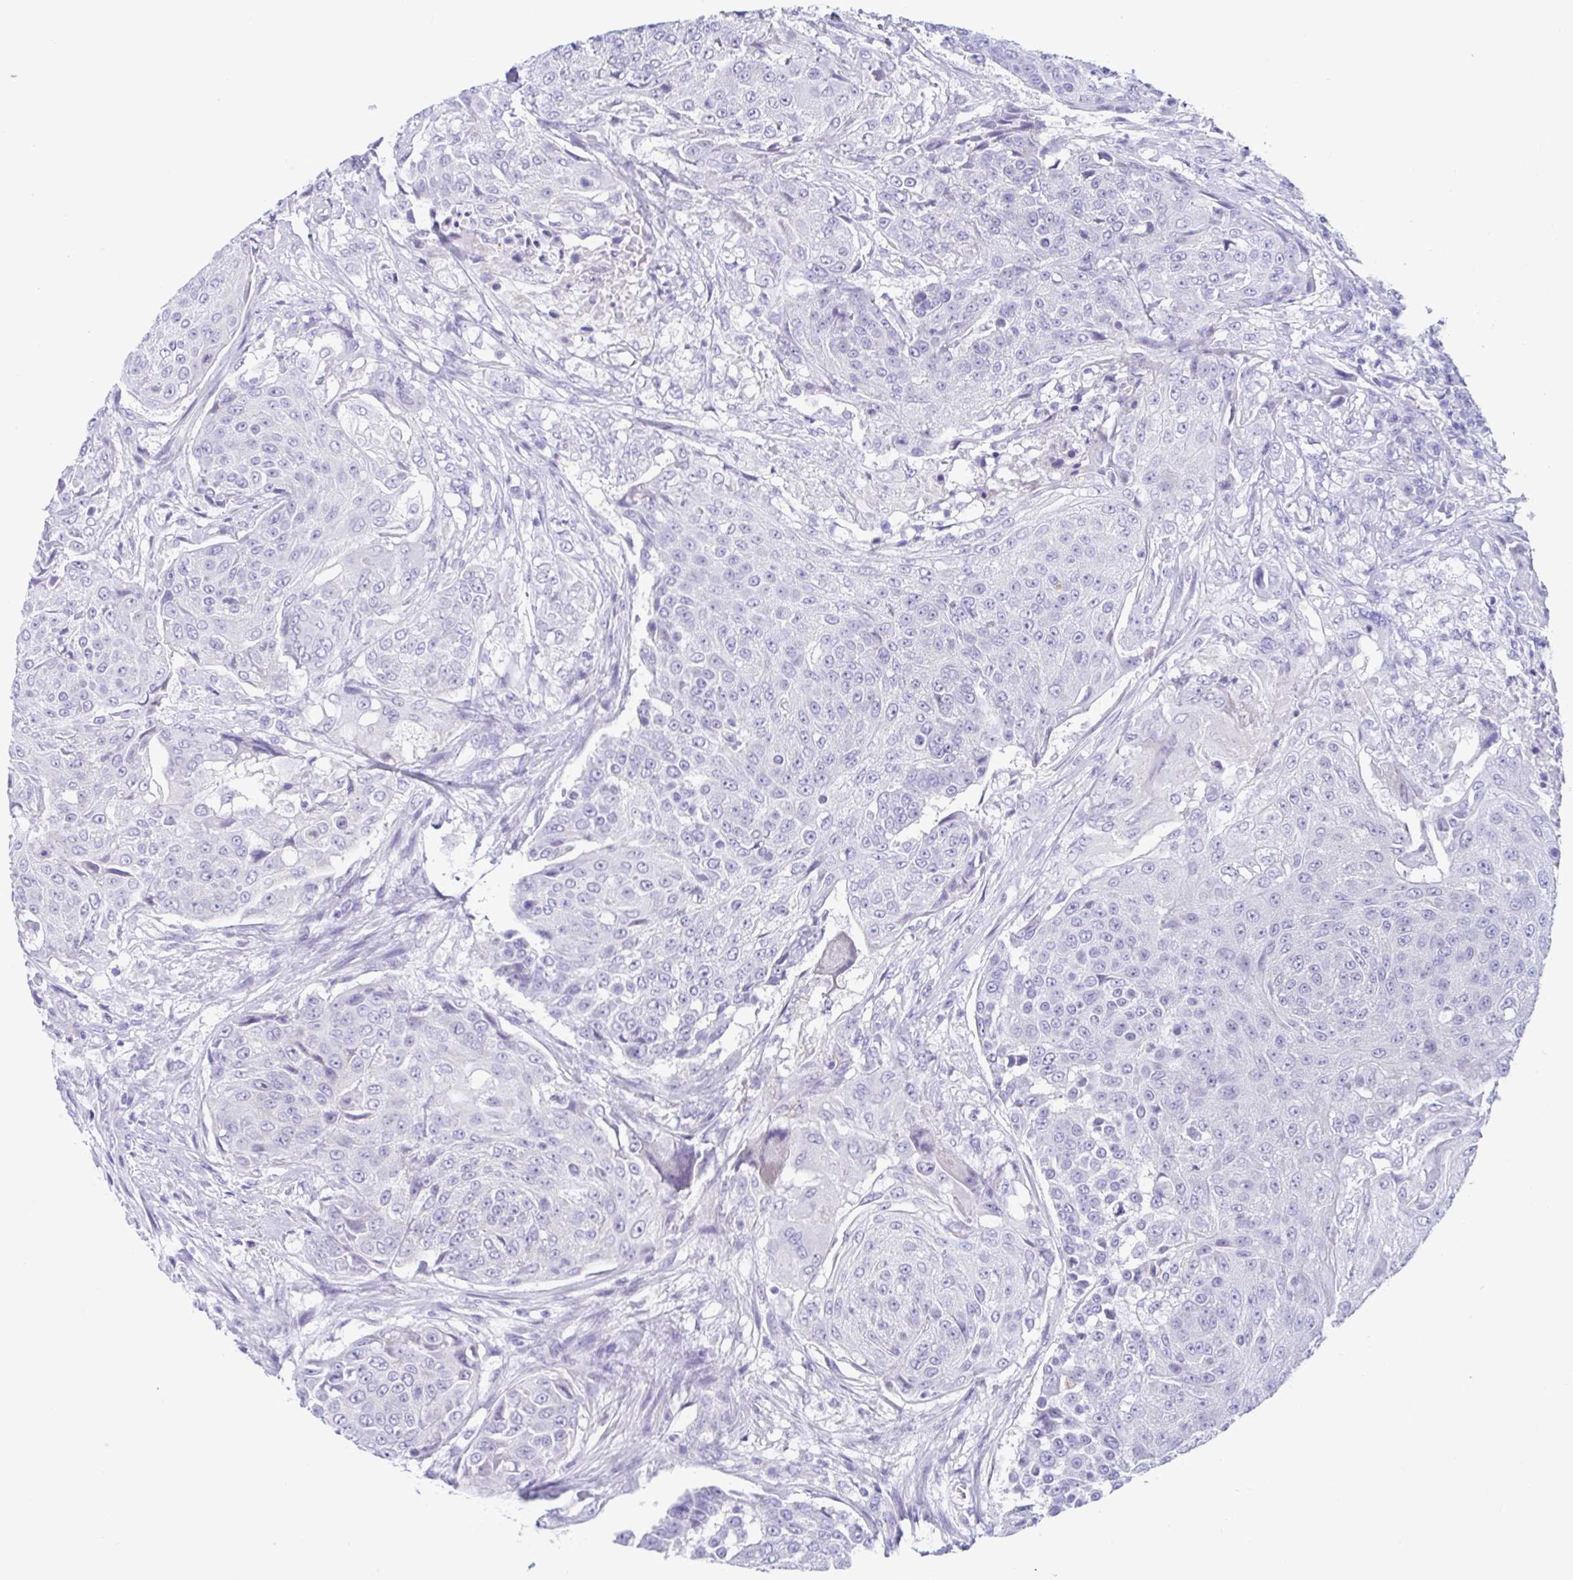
{"staining": {"intensity": "negative", "quantity": "none", "location": "none"}, "tissue": "urothelial cancer", "cell_type": "Tumor cells", "image_type": "cancer", "snomed": [{"axis": "morphology", "description": "Urothelial carcinoma, High grade"}, {"axis": "topography", "description": "Urinary bladder"}], "caption": "Immunohistochemistry (IHC) of human urothelial cancer exhibits no staining in tumor cells. (DAB (3,3'-diaminobenzidine) IHC visualized using brightfield microscopy, high magnification).", "gene": "OR6N2", "patient": {"sex": "female", "age": 63}}